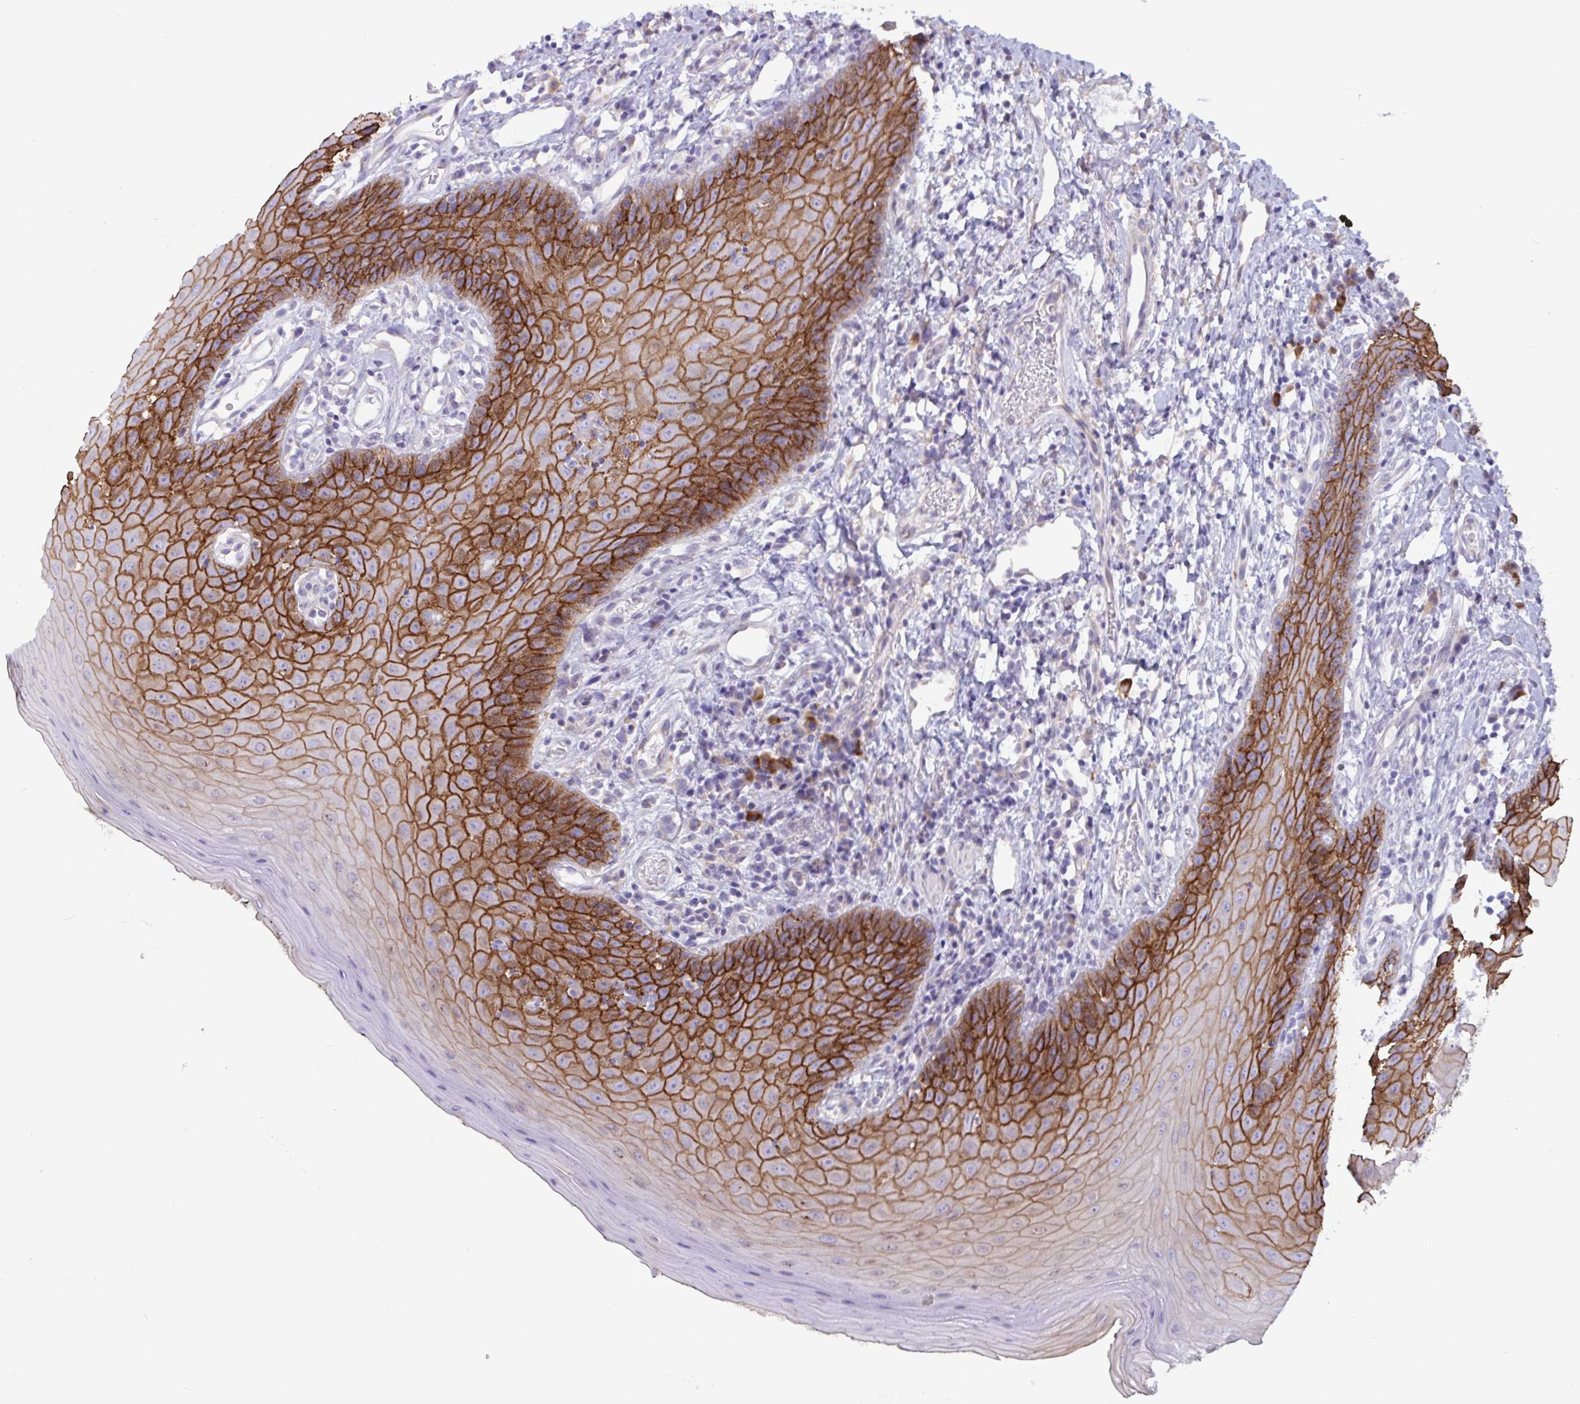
{"staining": {"intensity": "strong", "quantity": "25%-75%", "location": "cytoplasmic/membranous"}, "tissue": "oral mucosa", "cell_type": "Squamous epithelial cells", "image_type": "normal", "snomed": [{"axis": "morphology", "description": "Normal tissue, NOS"}, {"axis": "topography", "description": "Oral tissue"}, {"axis": "topography", "description": "Tounge, NOS"}], "caption": "Squamous epithelial cells display high levels of strong cytoplasmic/membranous positivity in about 25%-75% of cells in normal oral mucosa.", "gene": "DSC3", "patient": {"sex": "female", "age": 59}}